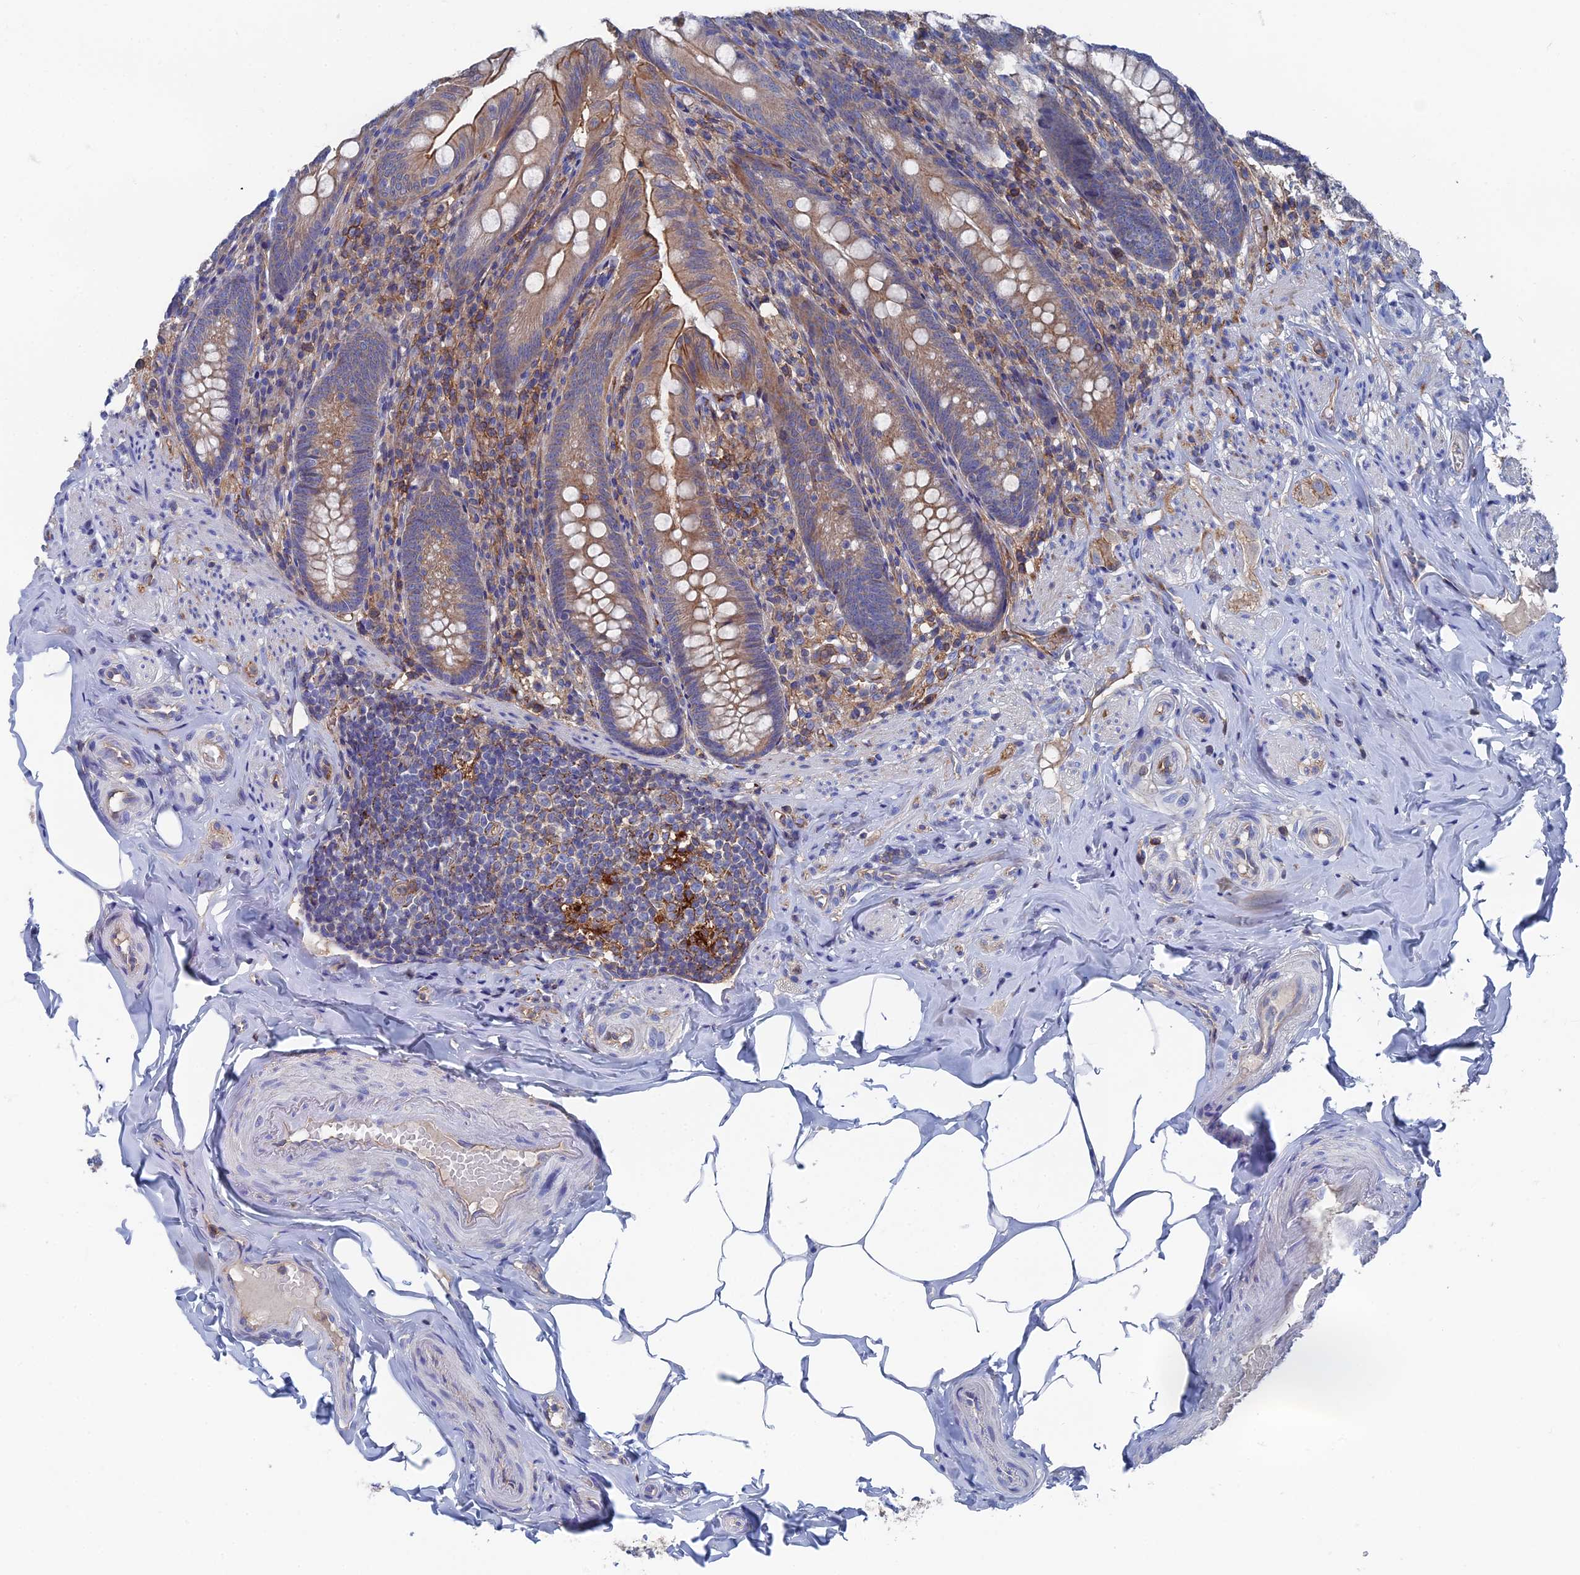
{"staining": {"intensity": "moderate", "quantity": ">75%", "location": "cytoplasmic/membranous"}, "tissue": "appendix", "cell_type": "Glandular cells", "image_type": "normal", "snomed": [{"axis": "morphology", "description": "Normal tissue, NOS"}, {"axis": "topography", "description": "Appendix"}], "caption": "DAB (3,3'-diaminobenzidine) immunohistochemical staining of normal human appendix reveals moderate cytoplasmic/membranous protein staining in approximately >75% of glandular cells. The protein is stained brown, and the nuclei are stained in blue (DAB IHC with brightfield microscopy, high magnification).", "gene": "SNX11", "patient": {"sex": "male", "age": 55}}